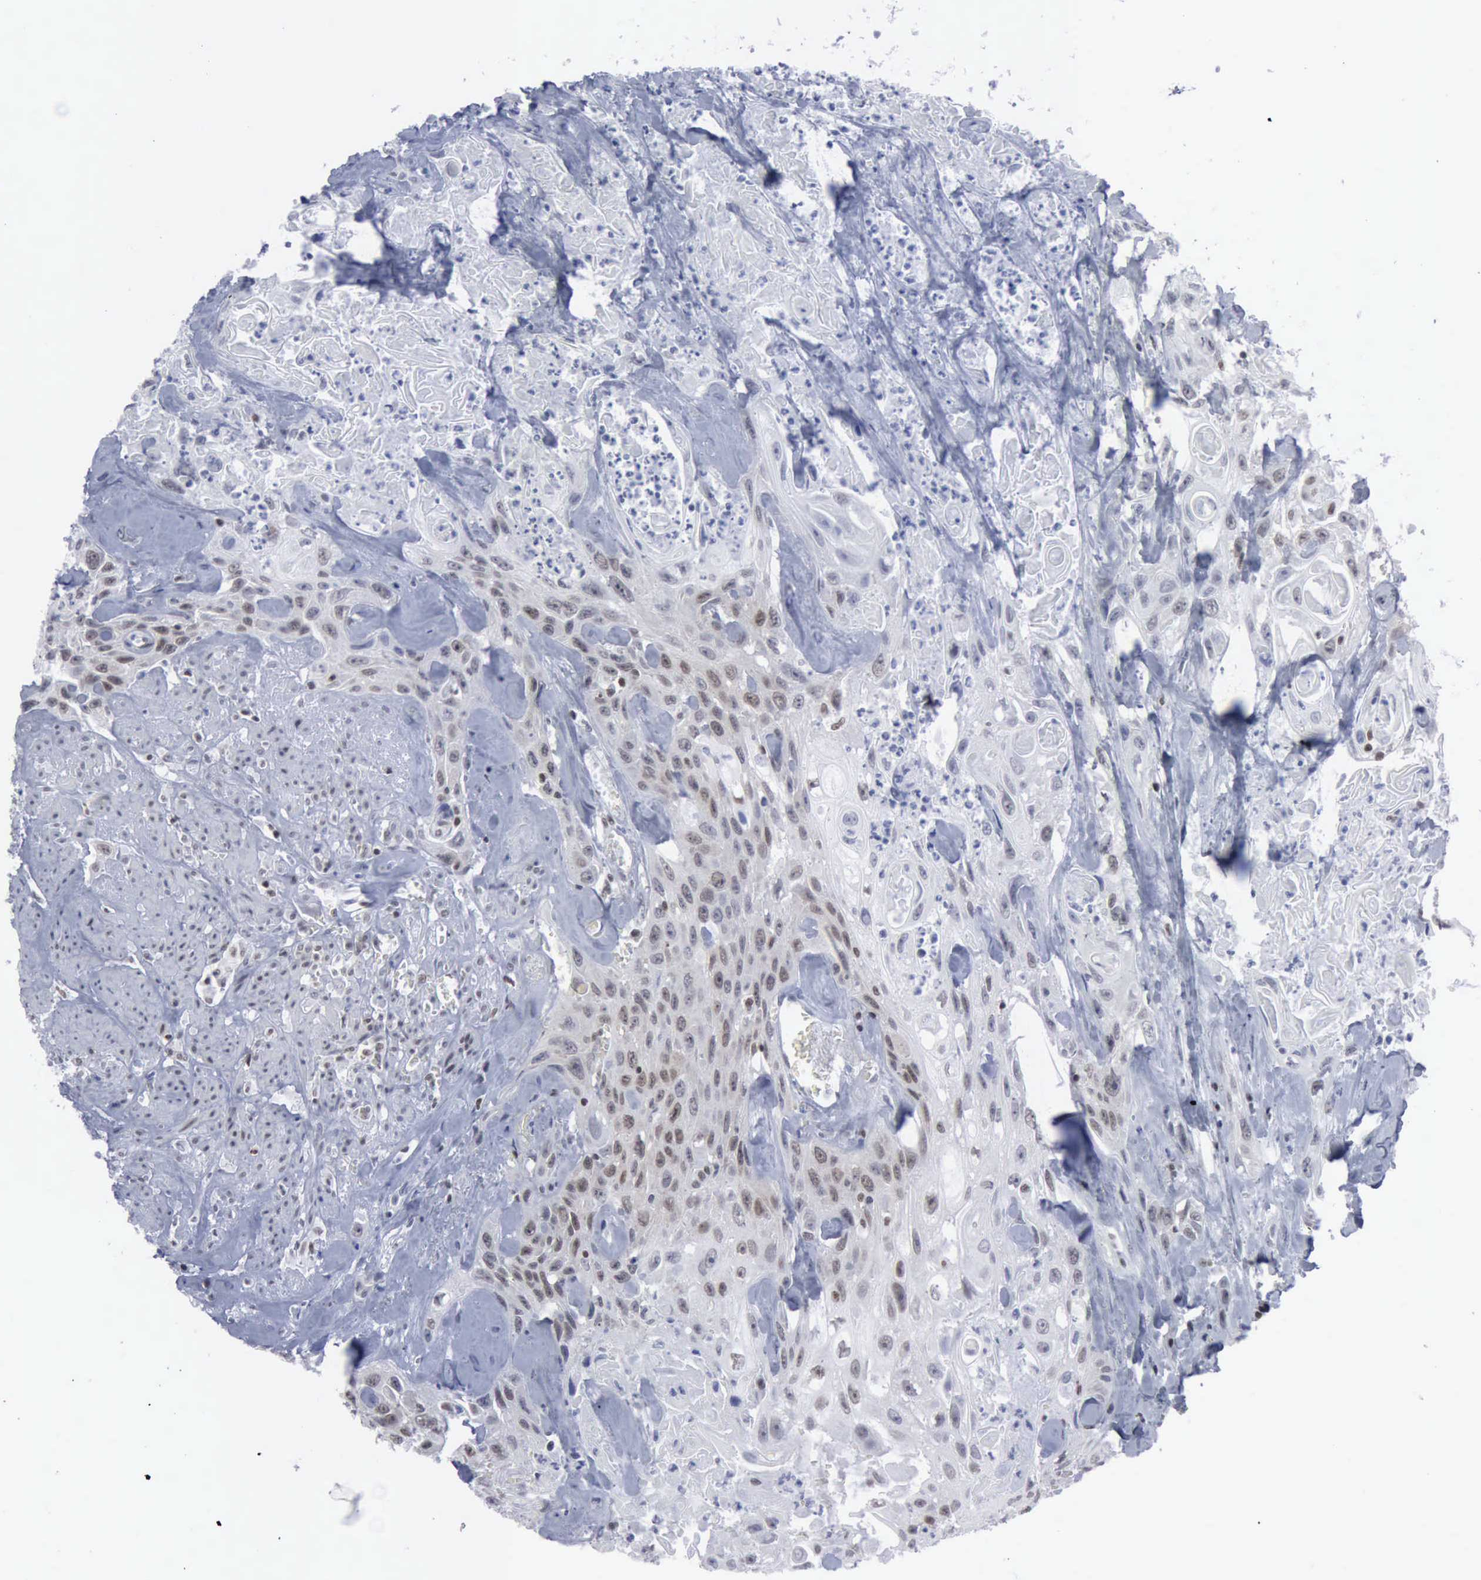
{"staining": {"intensity": "weak", "quantity": "25%-75%", "location": "nuclear"}, "tissue": "urothelial cancer", "cell_type": "Tumor cells", "image_type": "cancer", "snomed": [{"axis": "morphology", "description": "Urothelial carcinoma, High grade"}, {"axis": "topography", "description": "Urinary bladder"}], "caption": "Urothelial carcinoma (high-grade) stained with immunohistochemistry displays weak nuclear staining in about 25%-75% of tumor cells. (DAB (3,3'-diaminobenzidine) = brown stain, brightfield microscopy at high magnification).", "gene": "XPA", "patient": {"sex": "female", "age": 84}}